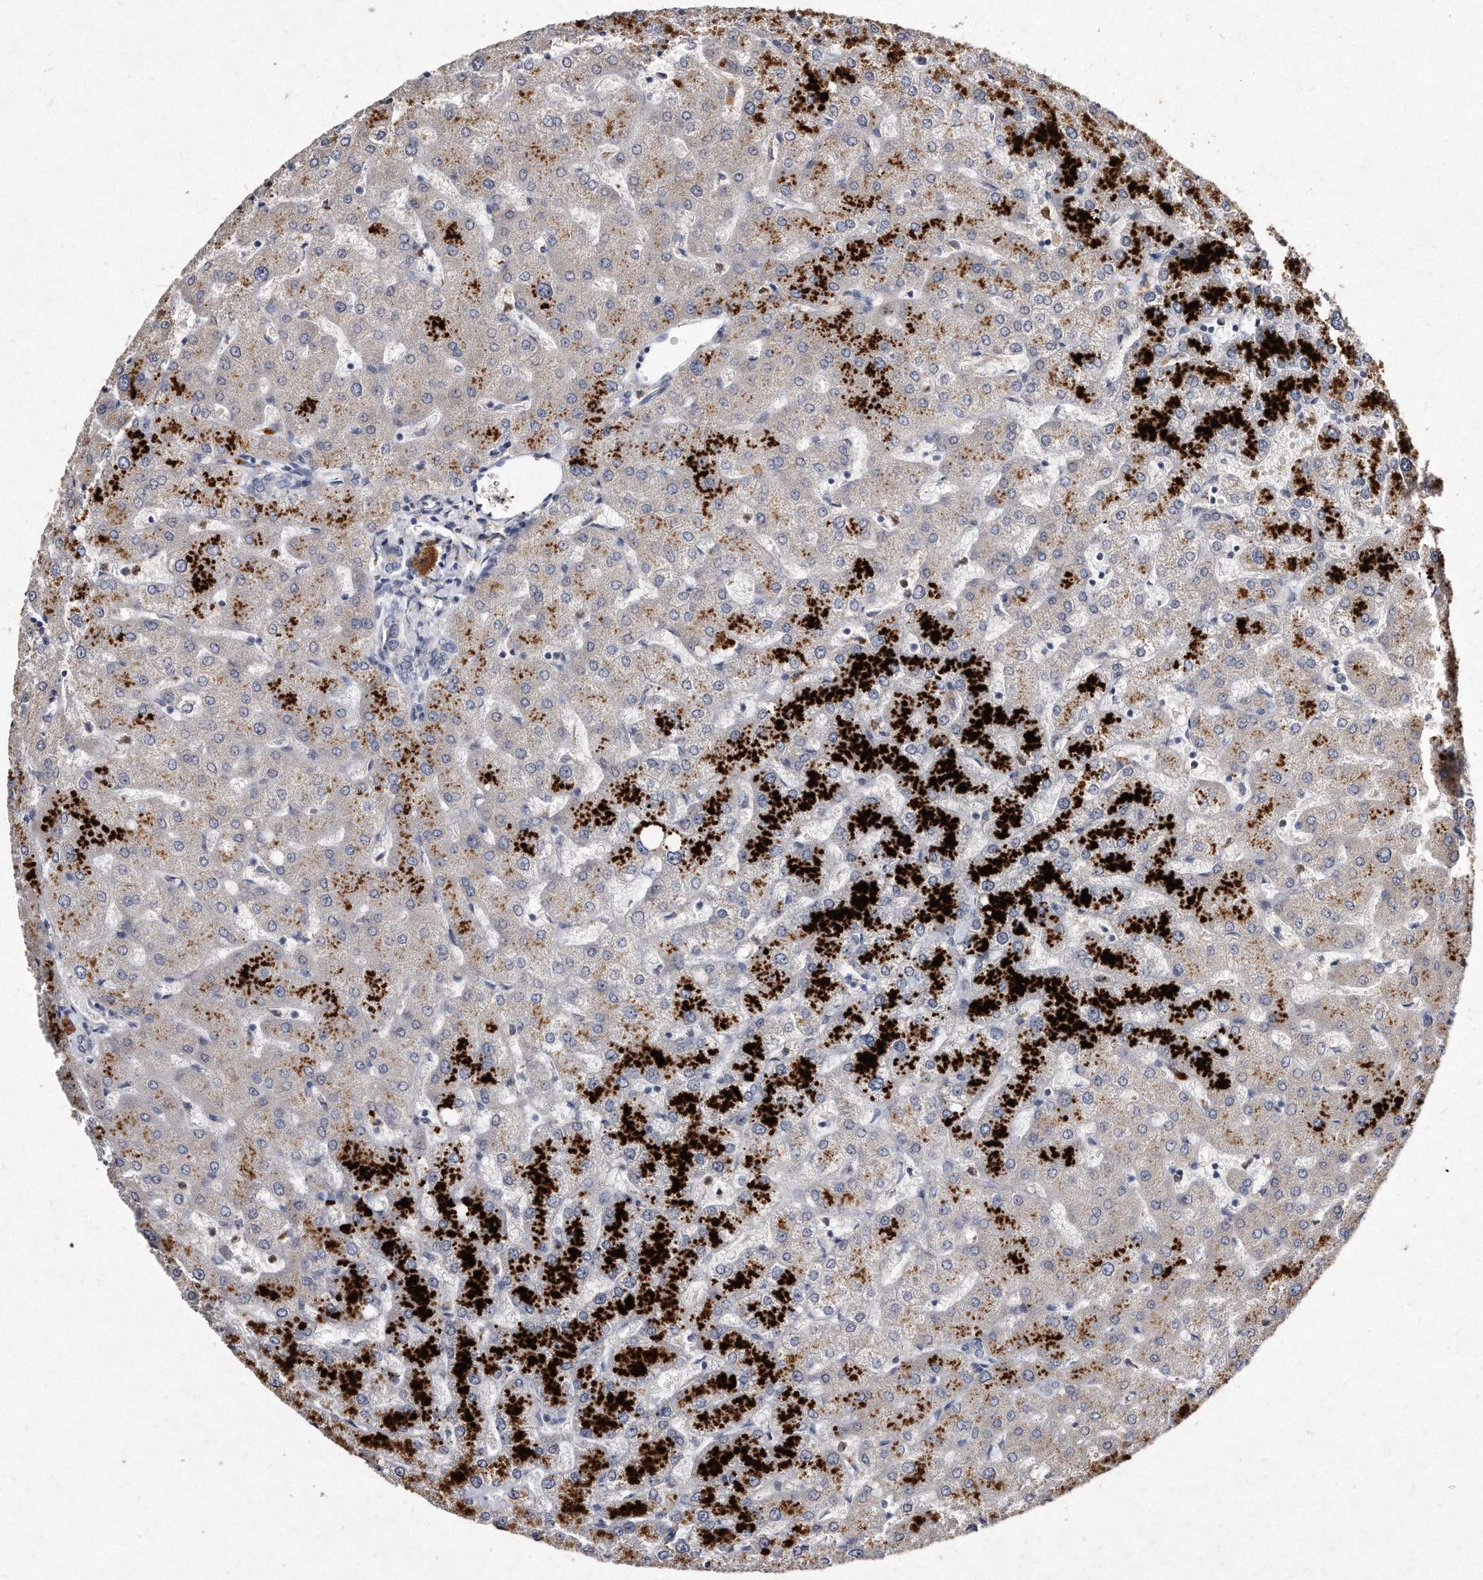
{"staining": {"intensity": "negative", "quantity": "none", "location": "none"}, "tissue": "liver", "cell_type": "Cholangiocytes", "image_type": "normal", "snomed": [{"axis": "morphology", "description": "Normal tissue, NOS"}, {"axis": "topography", "description": "Liver"}], "caption": "This micrograph is of unremarkable liver stained with immunohistochemistry to label a protein in brown with the nuclei are counter-stained blue. There is no positivity in cholangiocytes.", "gene": "KLHDC3", "patient": {"sex": "female", "age": 54}}